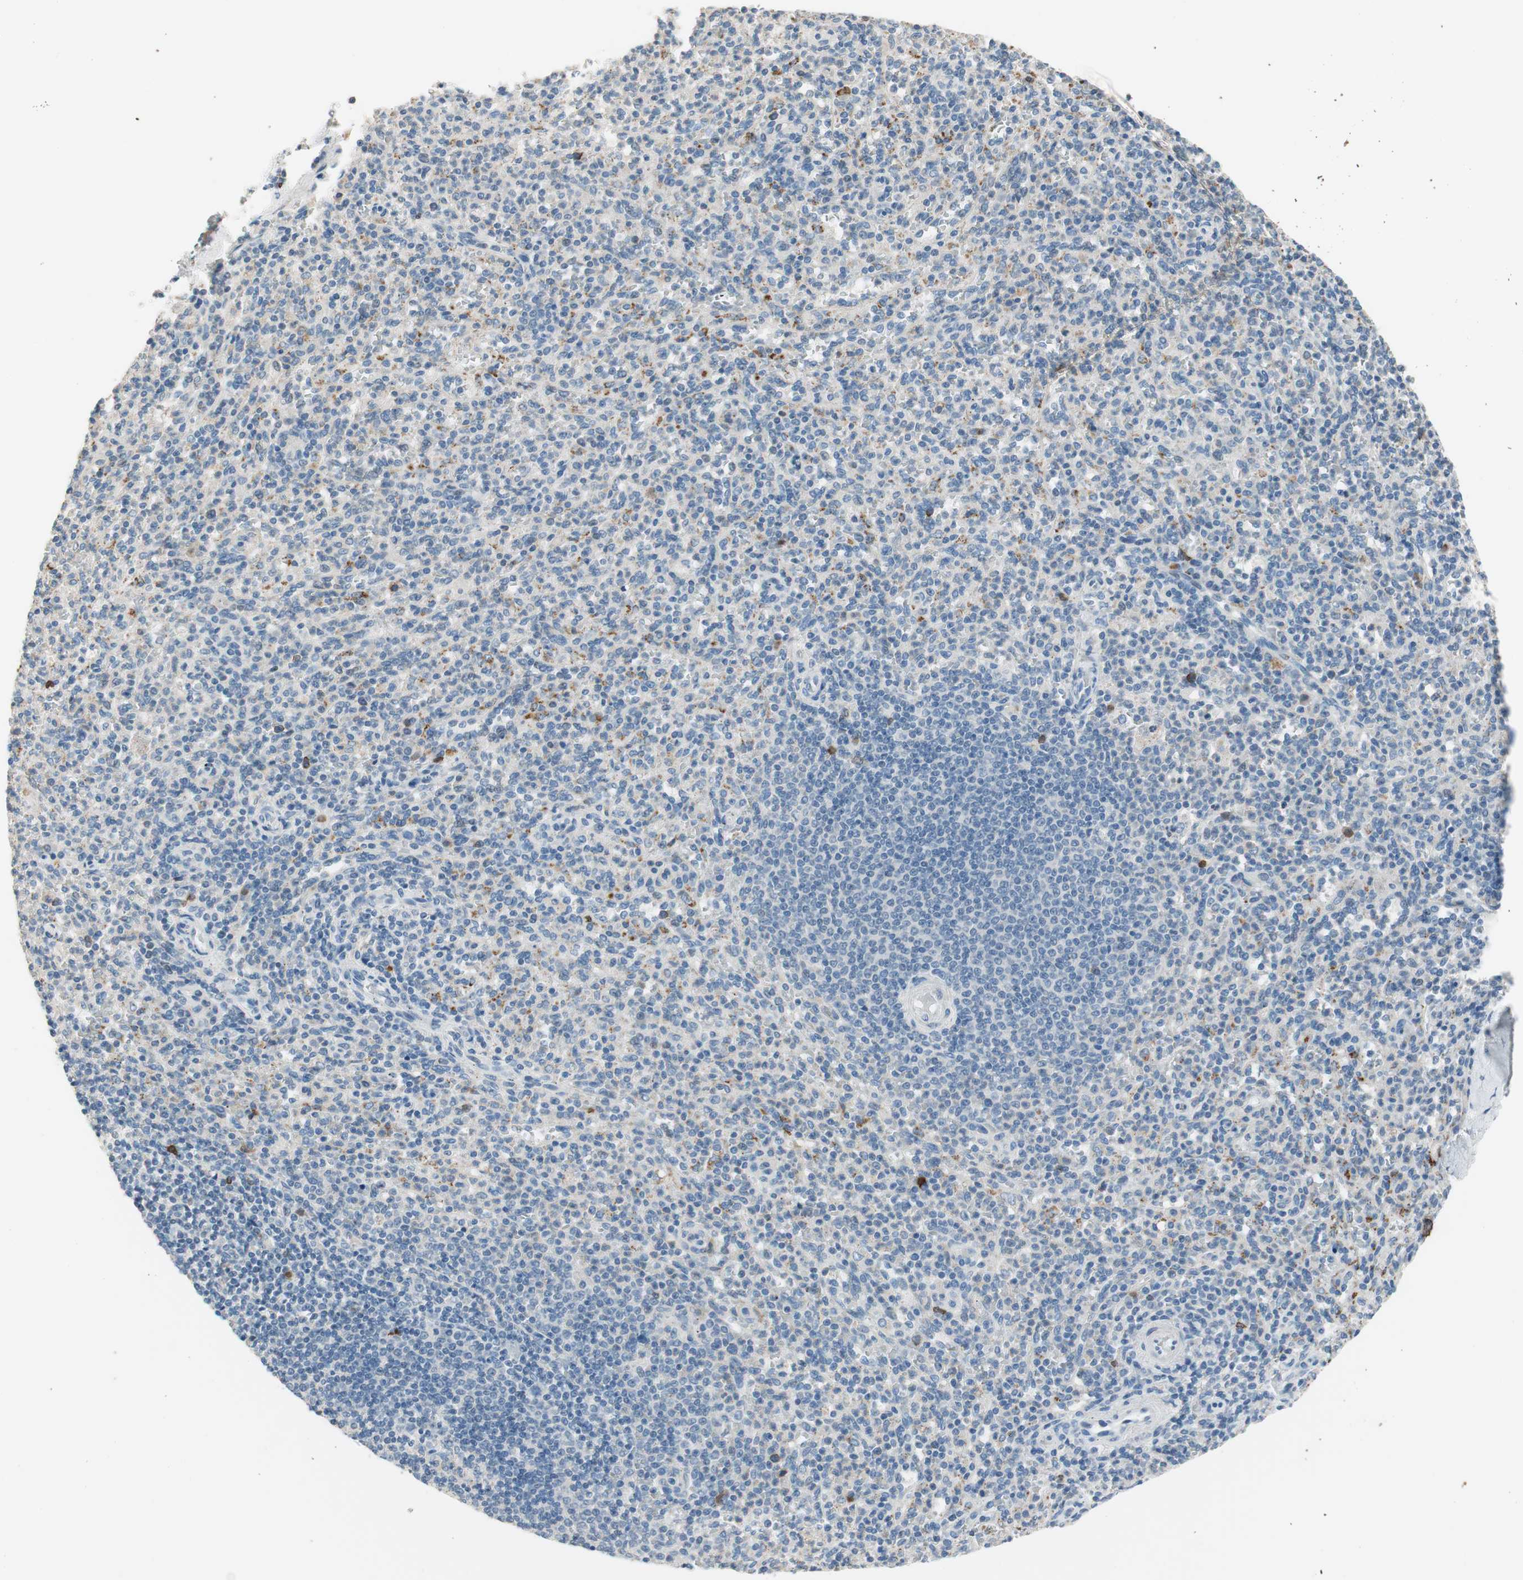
{"staining": {"intensity": "weak", "quantity": "<25%", "location": "cytoplasmic/membranous"}, "tissue": "spleen", "cell_type": "Cells in red pulp", "image_type": "normal", "snomed": [{"axis": "morphology", "description": "Normal tissue, NOS"}, {"axis": "topography", "description": "Spleen"}], "caption": "This is an immunohistochemistry (IHC) photomicrograph of benign spleen. There is no positivity in cells in red pulp.", "gene": "PDZK1", "patient": {"sex": "male", "age": 36}}